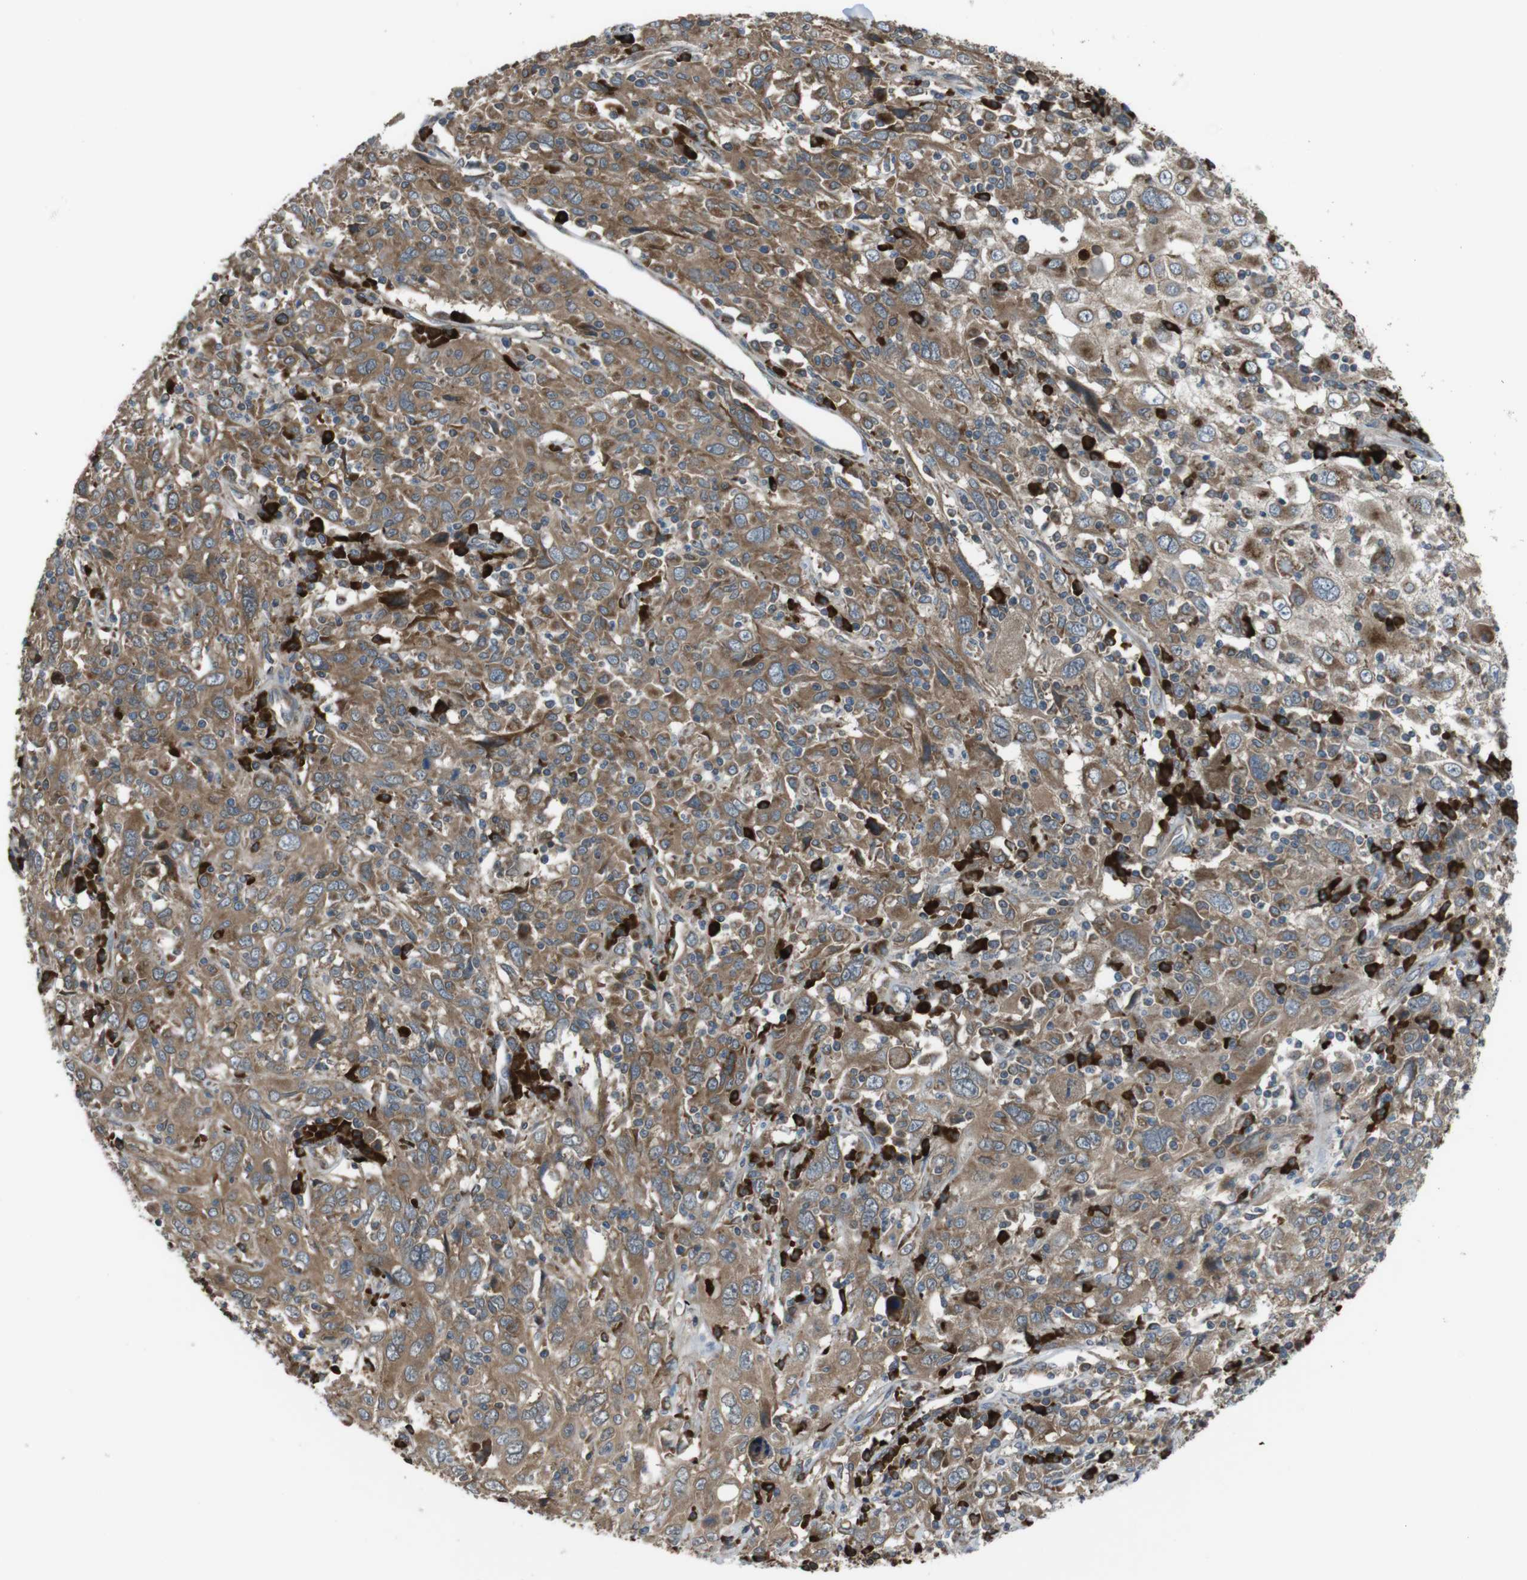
{"staining": {"intensity": "moderate", "quantity": ">75%", "location": "cytoplasmic/membranous"}, "tissue": "cervical cancer", "cell_type": "Tumor cells", "image_type": "cancer", "snomed": [{"axis": "morphology", "description": "Squamous cell carcinoma, NOS"}, {"axis": "topography", "description": "Cervix"}], "caption": "Immunohistochemistry of cervical cancer displays medium levels of moderate cytoplasmic/membranous staining in approximately >75% of tumor cells. (Brightfield microscopy of DAB IHC at high magnification).", "gene": "SSR3", "patient": {"sex": "female", "age": 46}}